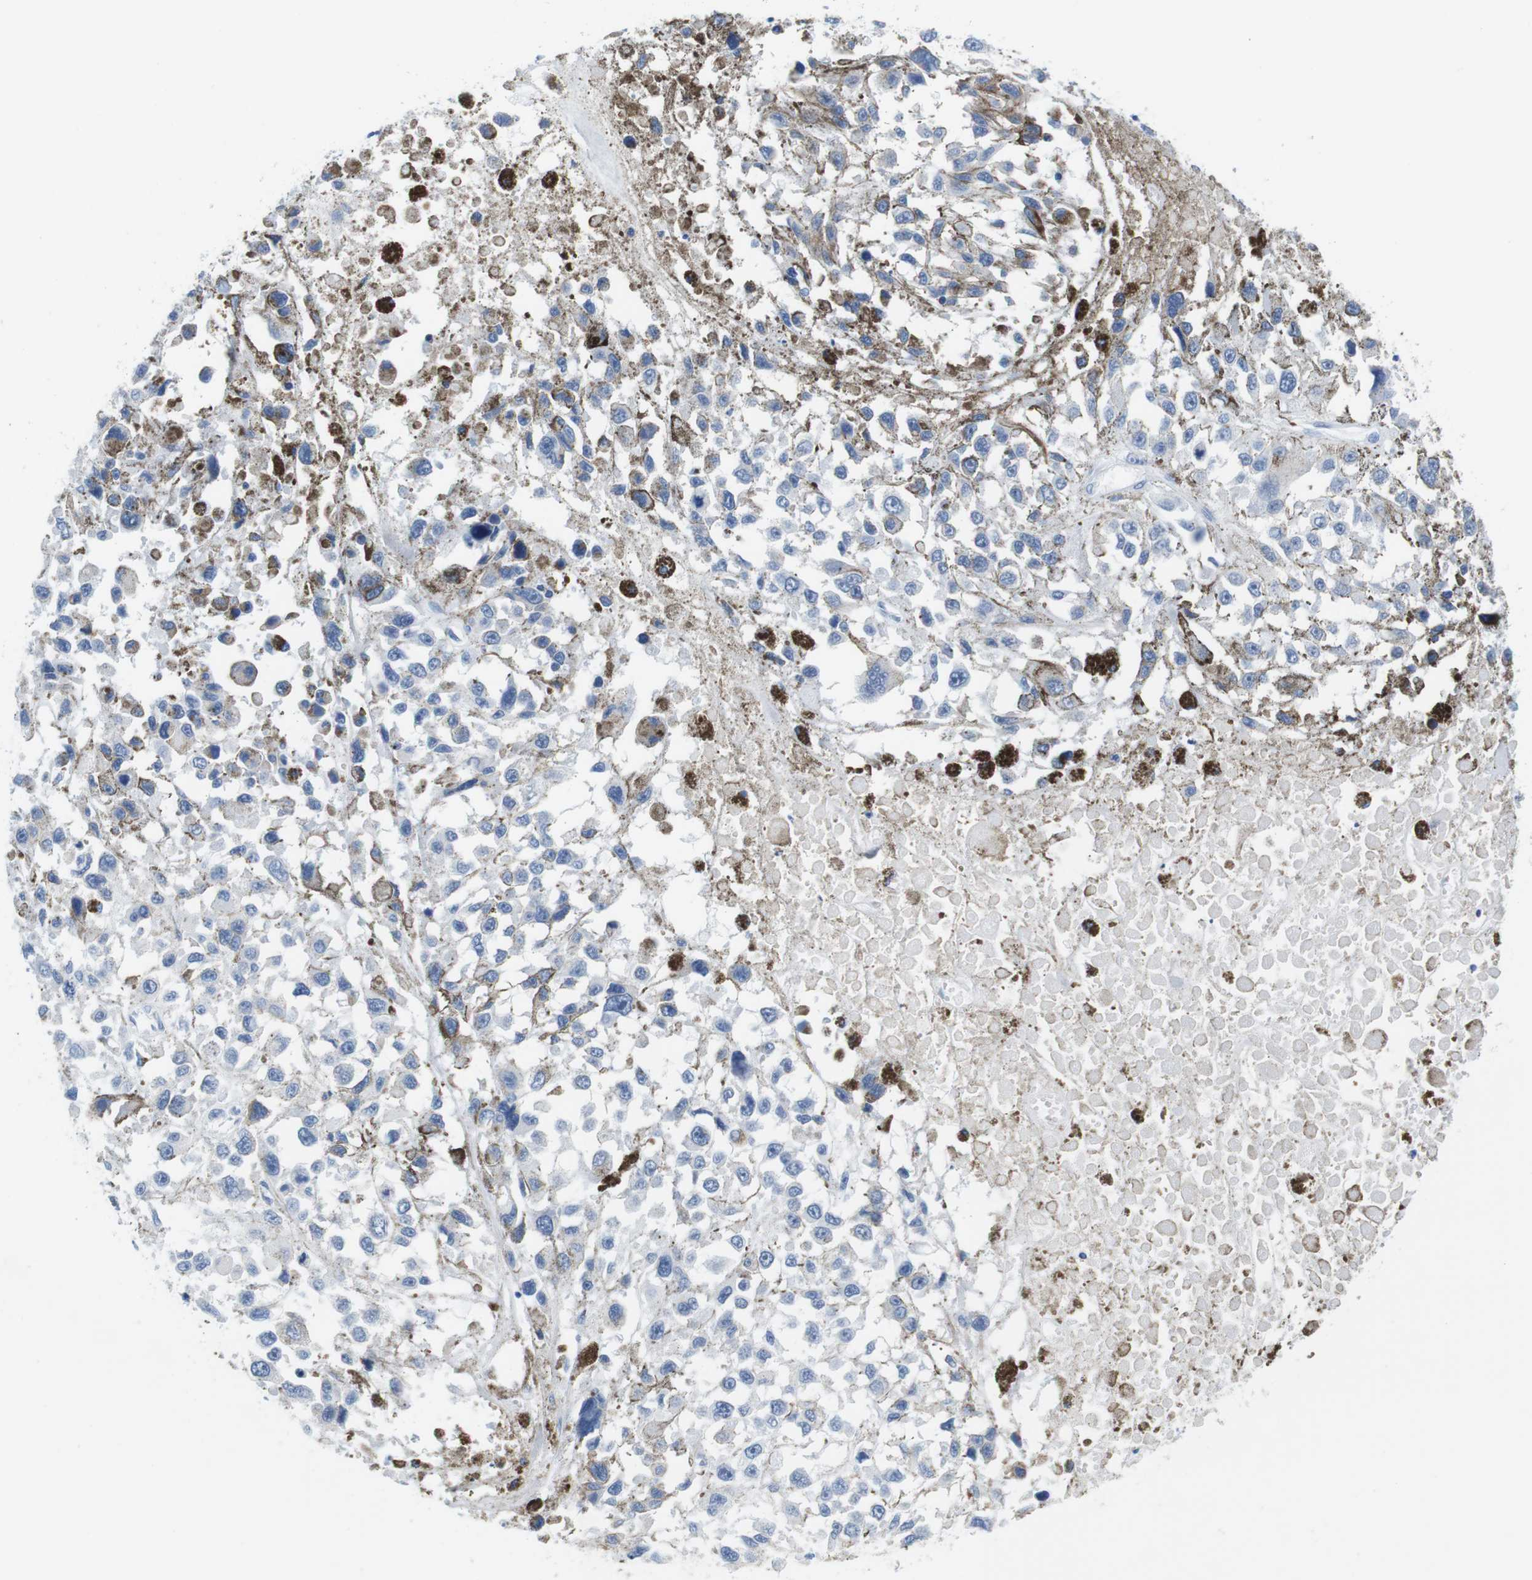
{"staining": {"intensity": "negative", "quantity": "none", "location": "none"}, "tissue": "melanoma", "cell_type": "Tumor cells", "image_type": "cancer", "snomed": [{"axis": "morphology", "description": "Malignant melanoma, Metastatic site"}, {"axis": "topography", "description": "Lymph node"}], "caption": "The IHC photomicrograph has no significant staining in tumor cells of melanoma tissue.", "gene": "MAP6", "patient": {"sex": "male", "age": 59}}